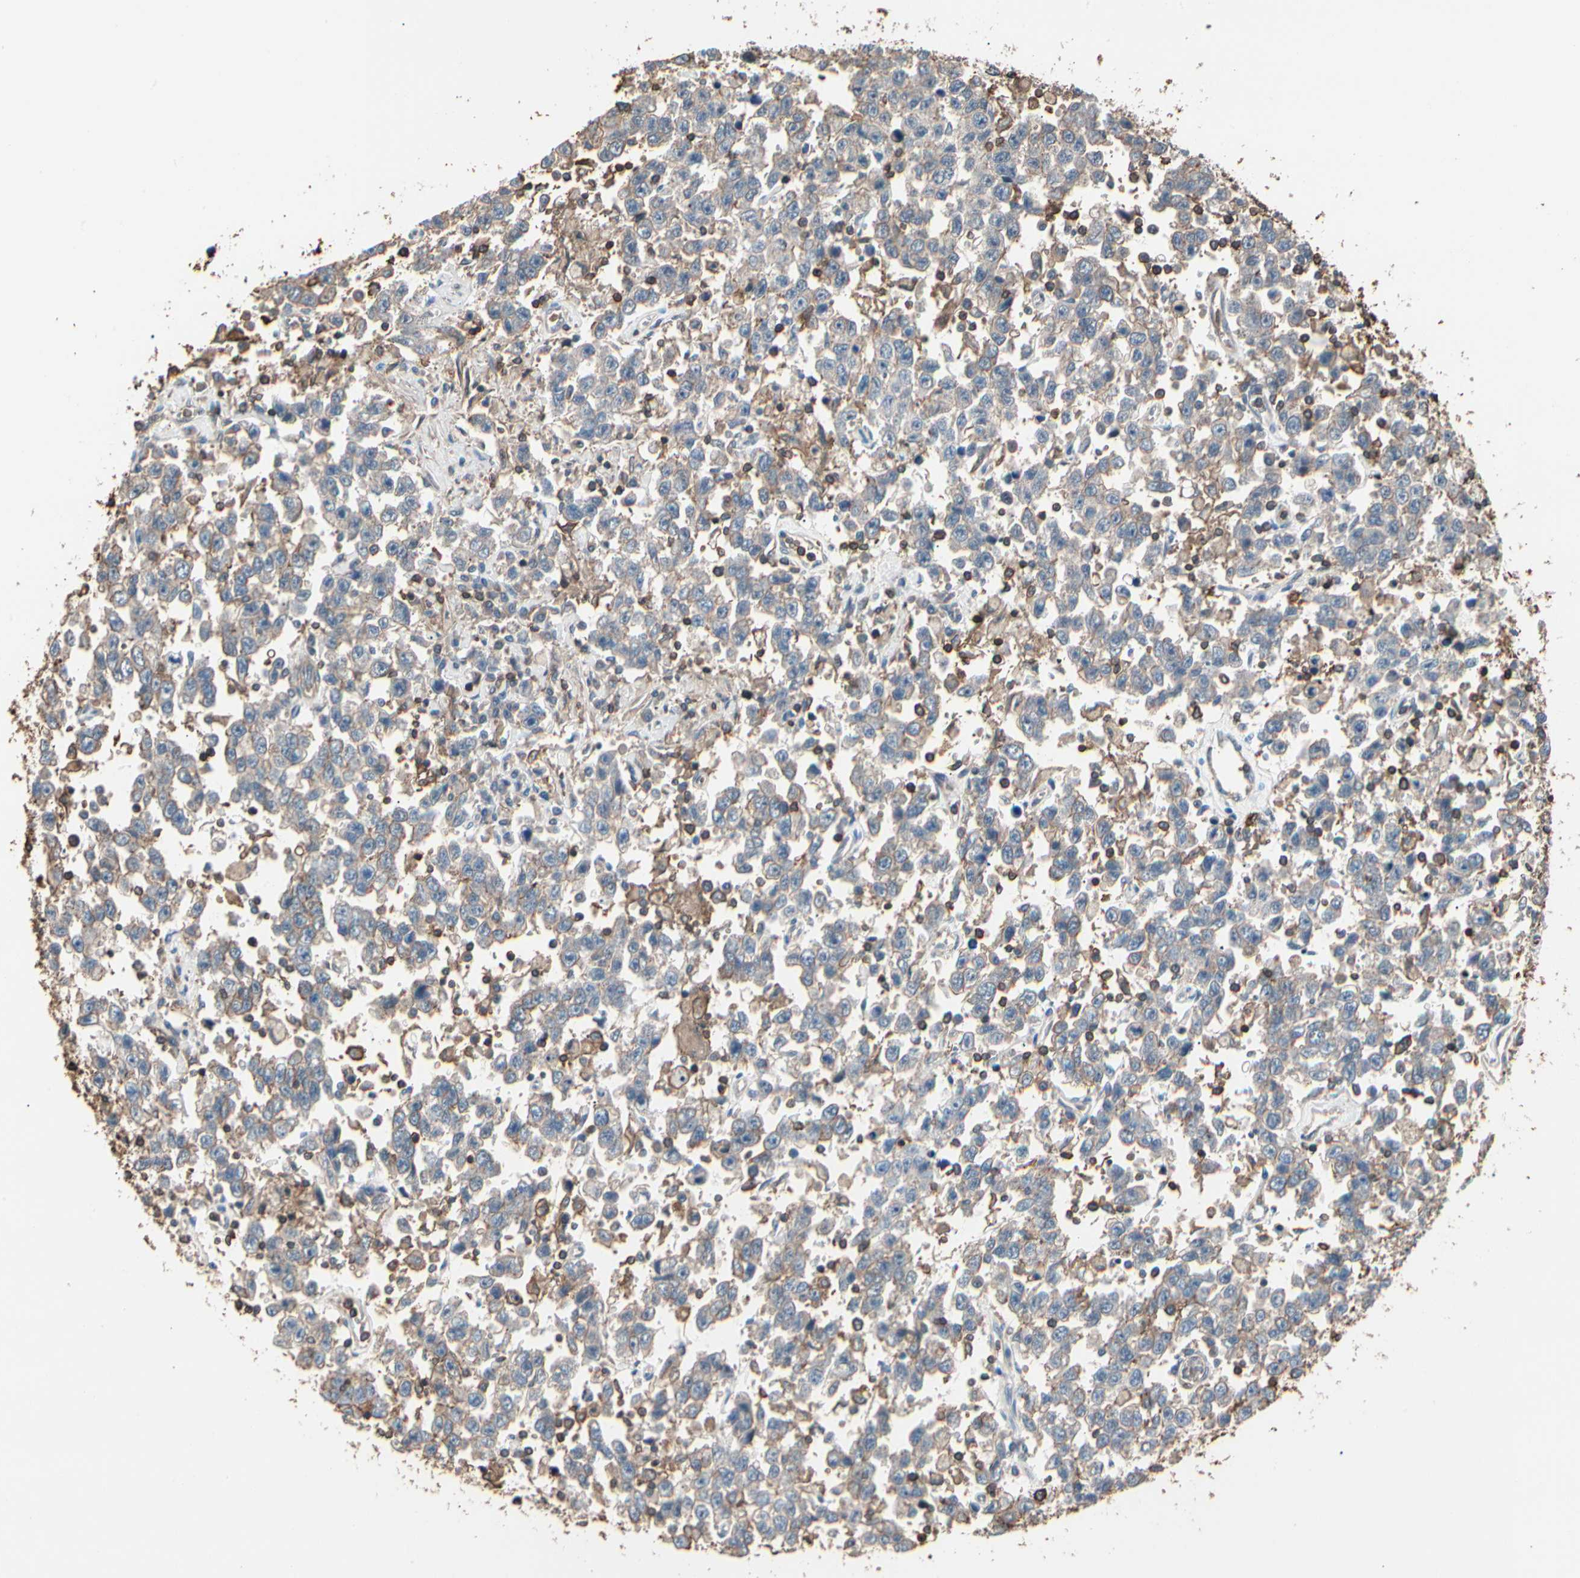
{"staining": {"intensity": "weak", "quantity": "25%-75%", "location": "cytoplasmic/membranous"}, "tissue": "testis cancer", "cell_type": "Tumor cells", "image_type": "cancer", "snomed": [{"axis": "morphology", "description": "Seminoma, NOS"}, {"axis": "topography", "description": "Testis"}], "caption": "An immunohistochemistry (IHC) micrograph of tumor tissue is shown. Protein staining in brown labels weak cytoplasmic/membranous positivity in testis cancer (seminoma) within tumor cells.", "gene": "MAPK13", "patient": {"sex": "male", "age": 41}}